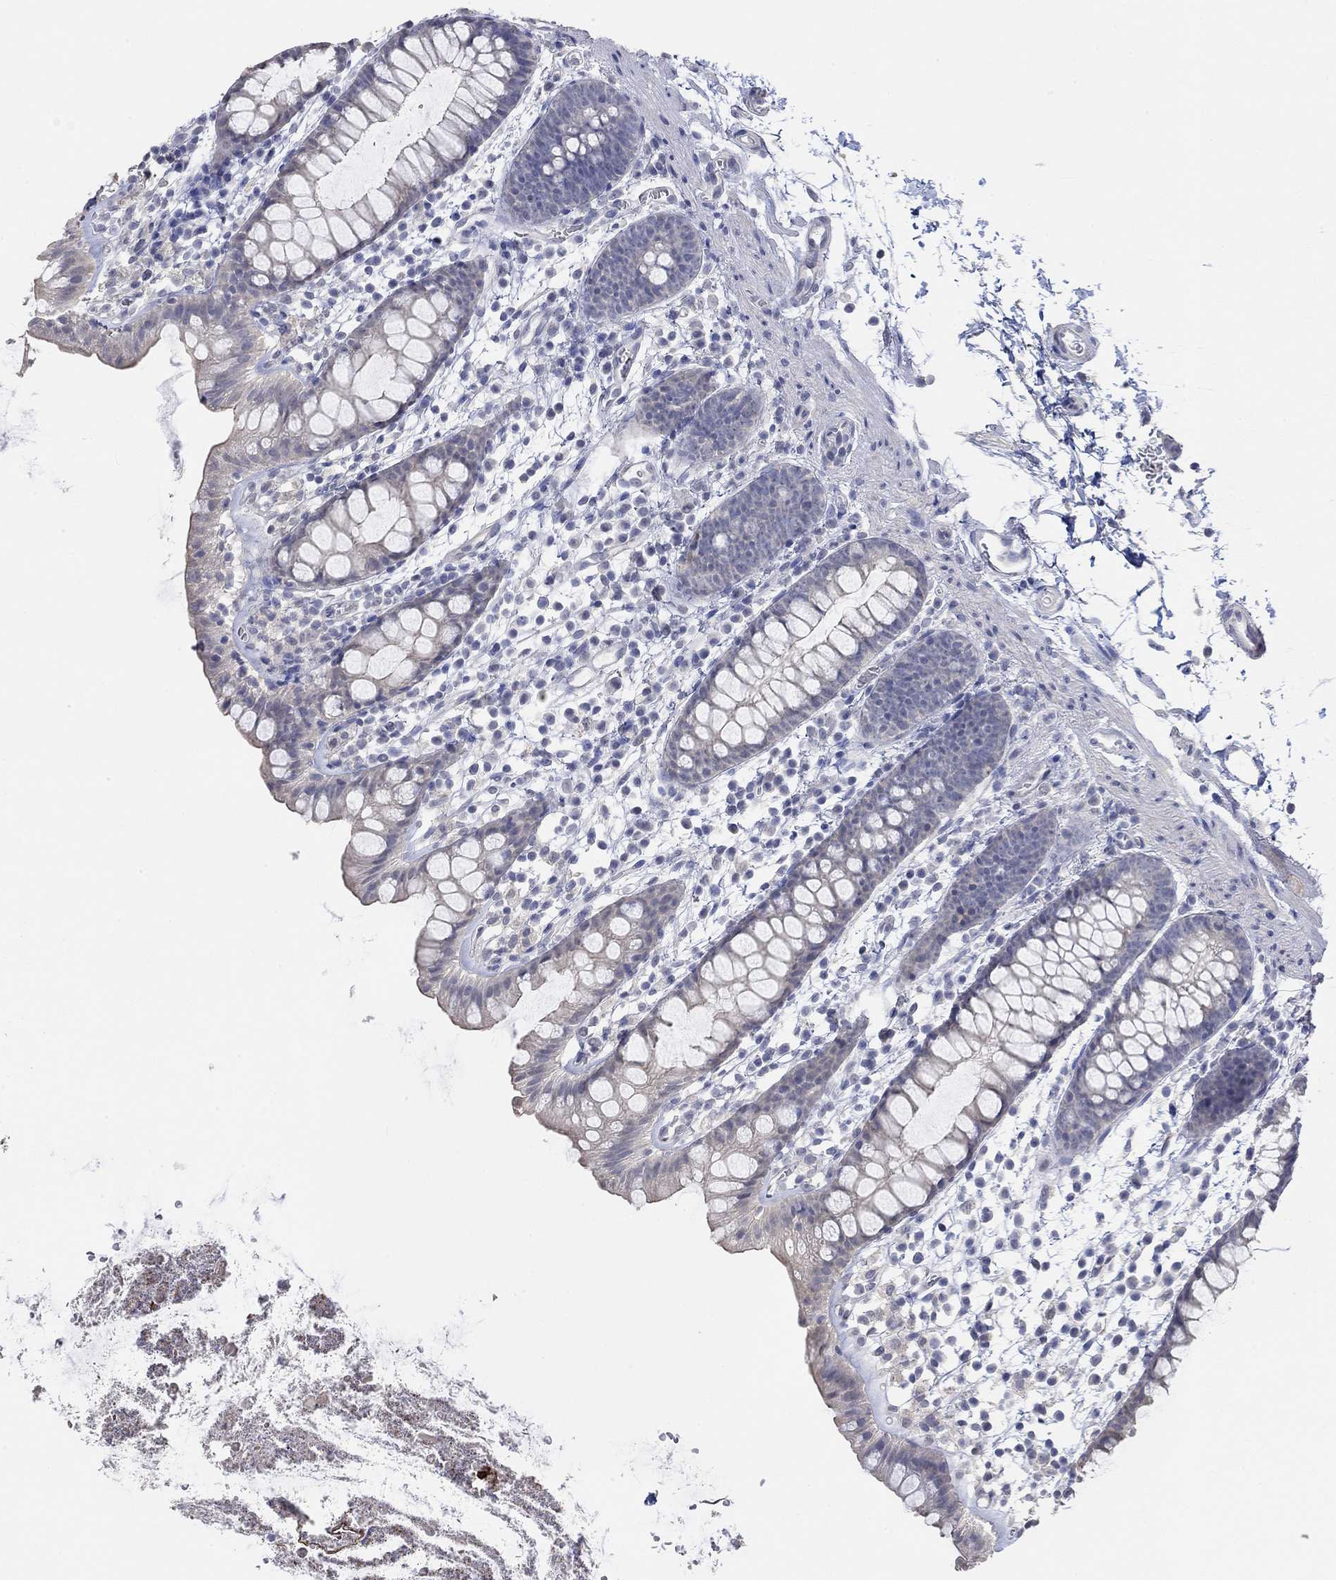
{"staining": {"intensity": "negative", "quantity": "none", "location": "none"}, "tissue": "rectum", "cell_type": "Glandular cells", "image_type": "normal", "snomed": [{"axis": "morphology", "description": "Normal tissue, NOS"}, {"axis": "topography", "description": "Rectum"}], "caption": "DAB (3,3'-diaminobenzidine) immunohistochemical staining of normal human rectum reveals no significant staining in glandular cells. (DAB (3,3'-diaminobenzidine) immunohistochemistry visualized using brightfield microscopy, high magnification).", "gene": "PNMA5", "patient": {"sex": "male", "age": 57}}